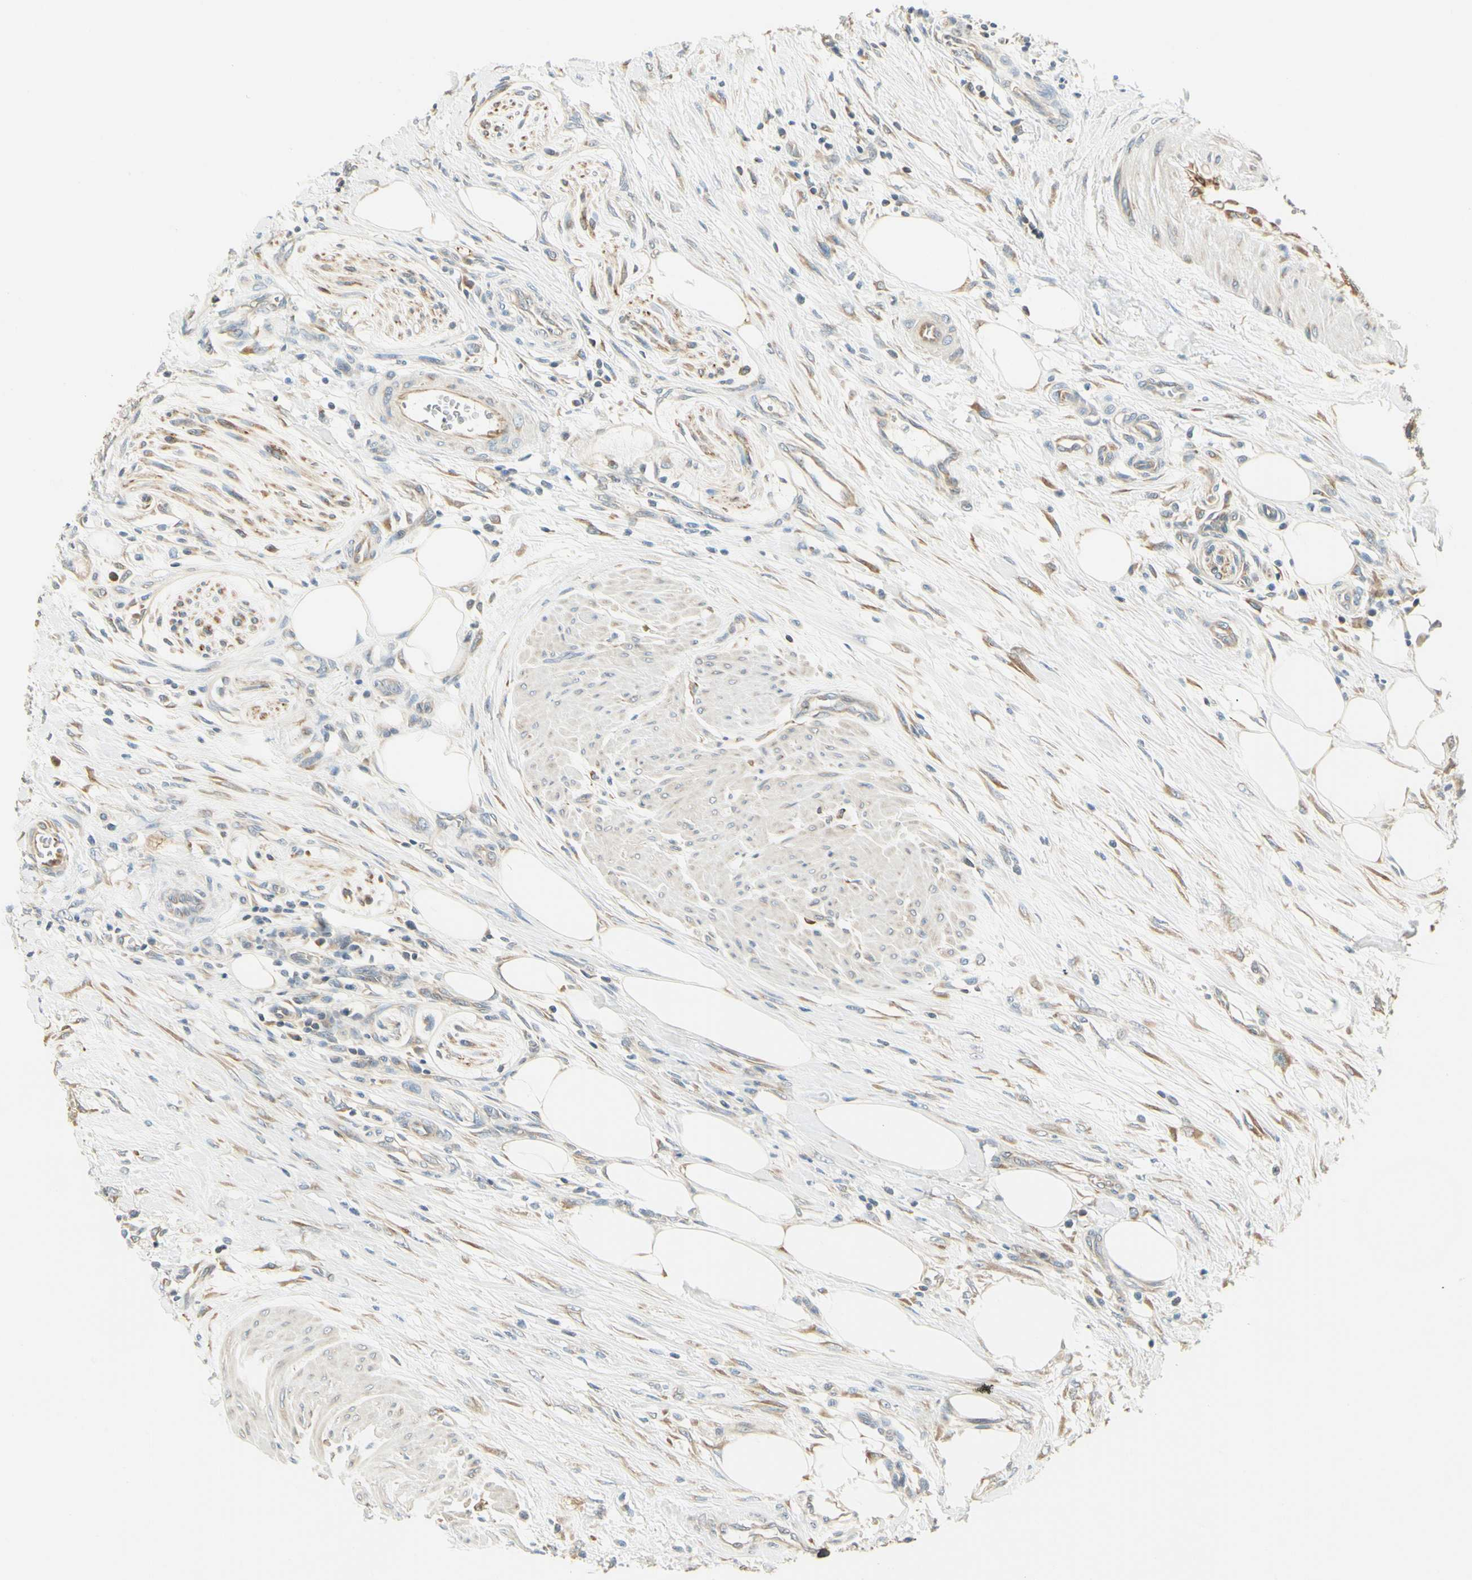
{"staining": {"intensity": "negative", "quantity": "none", "location": "none"}, "tissue": "urothelial cancer", "cell_type": "Tumor cells", "image_type": "cancer", "snomed": [{"axis": "morphology", "description": "Urothelial carcinoma, High grade"}, {"axis": "topography", "description": "Urinary bladder"}], "caption": "The IHC histopathology image has no significant positivity in tumor cells of urothelial carcinoma (high-grade) tissue.", "gene": "IGDCC4", "patient": {"sex": "male", "age": 35}}